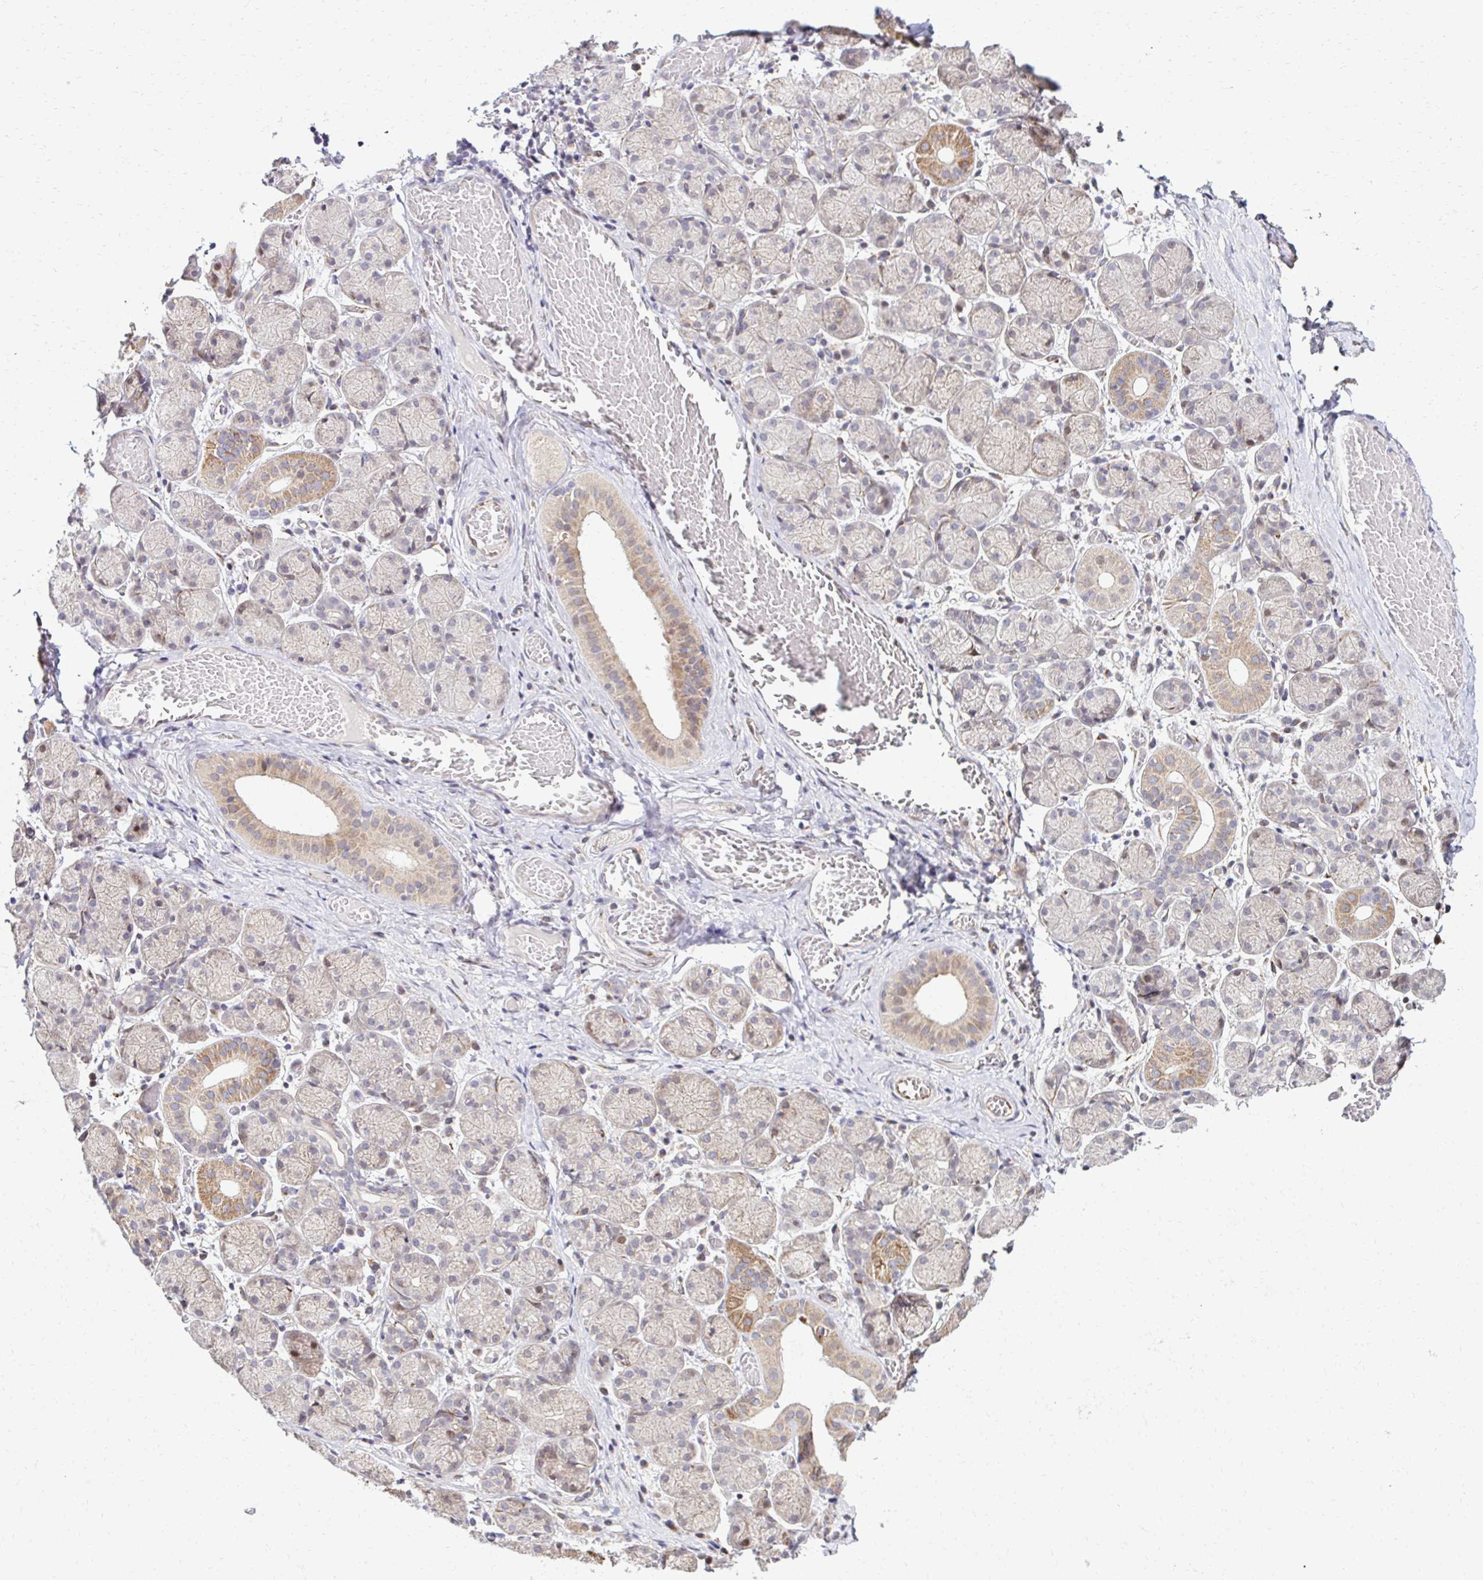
{"staining": {"intensity": "moderate", "quantity": "<25%", "location": "cytoplasmic/membranous"}, "tissue": "salivary gland", "cell_type": "Glandular cells", "image_type": "normal", "snomed": [{"axis": "morphology", "description": "Normal tissue, NOS"}, {"axis": "topography", "description": "Salivary gland"}], "caption": "Immunohistochemical staining of benign human salivary gland demonstrates moderate cytoplasmic/membranous protein expression in about <25% of glandular cells.", "gene": "HPS1", "patient": {"sex": "female", "age": 24}}